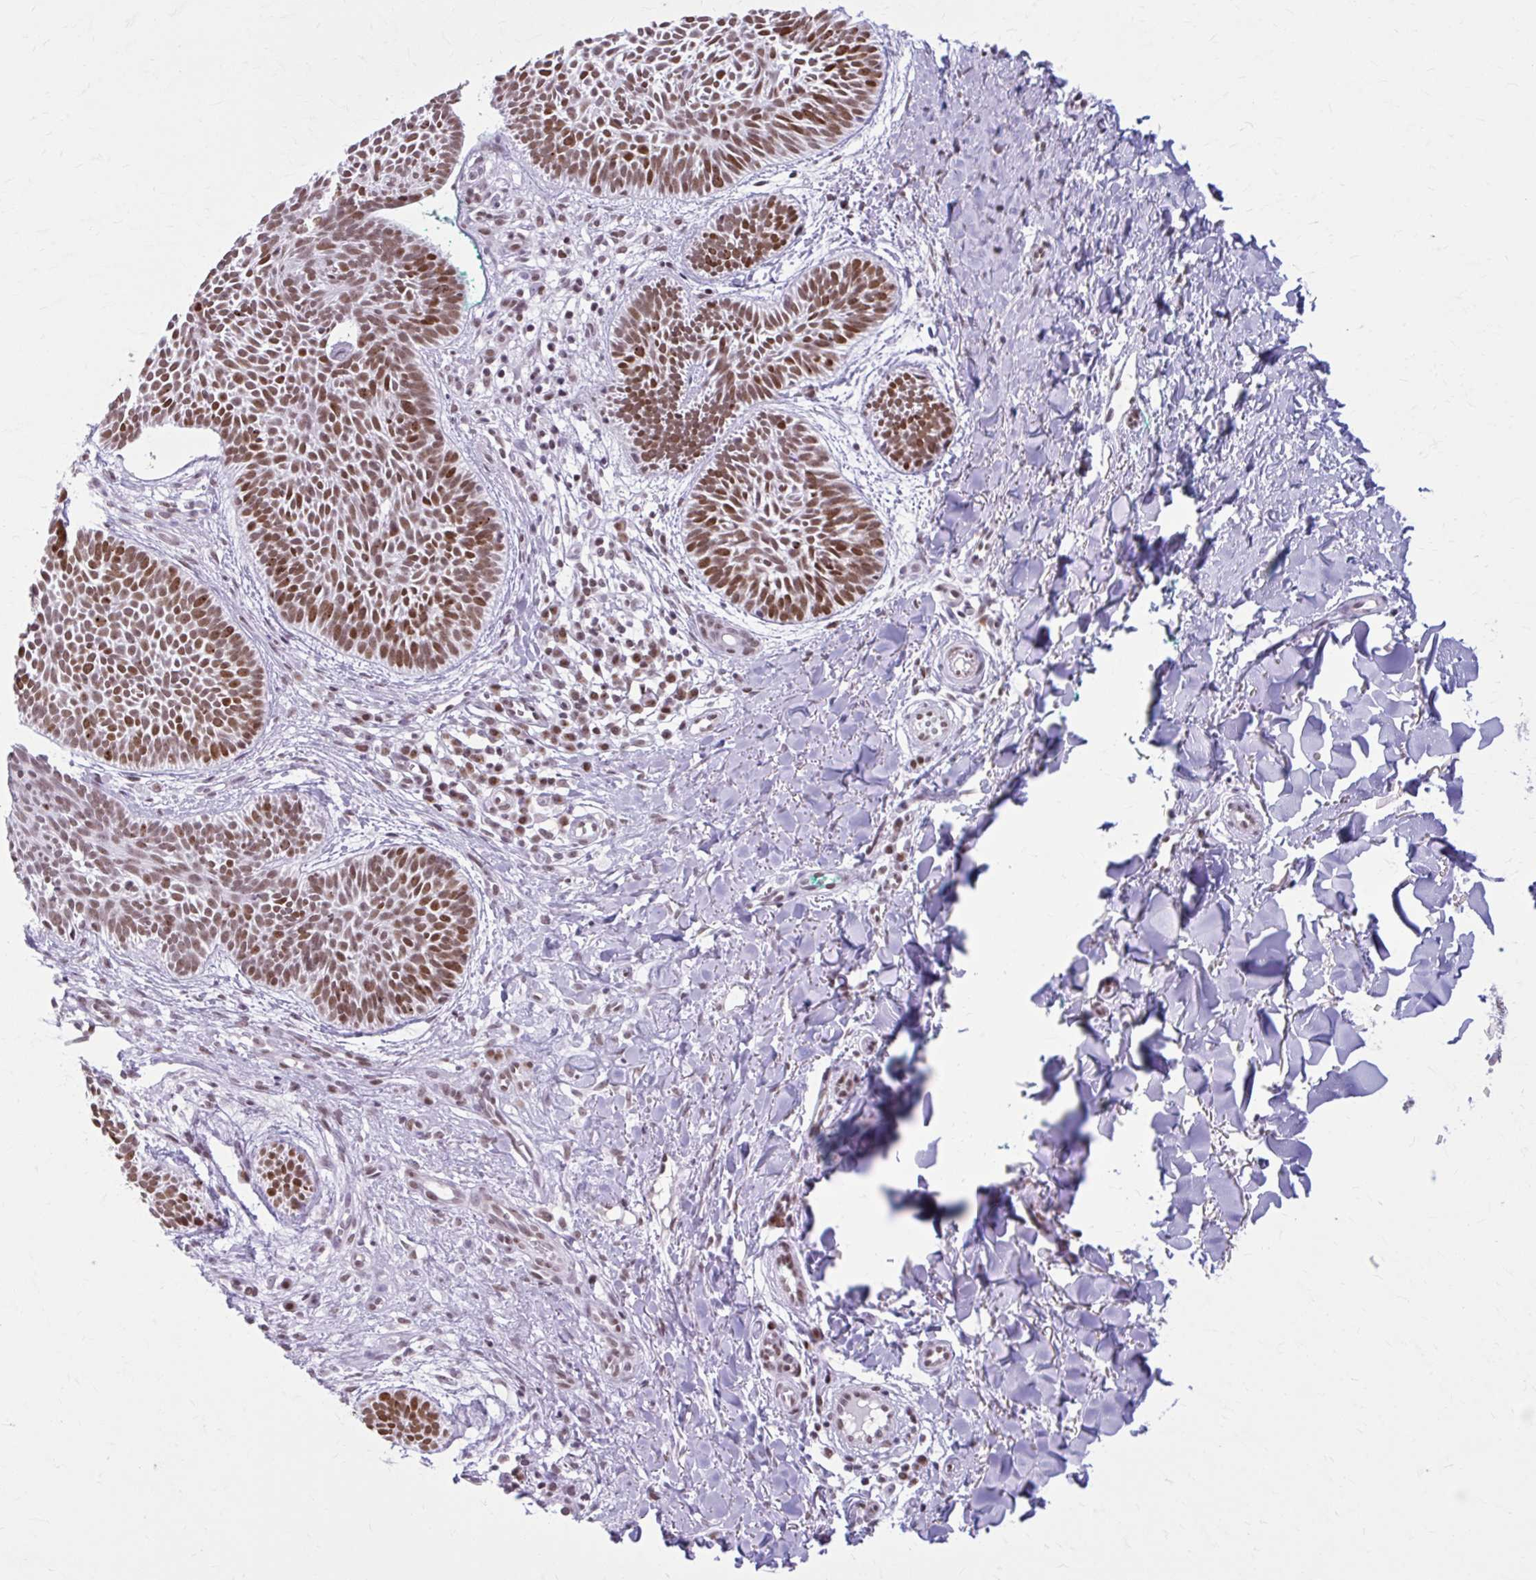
{"staining": {"intensity": "moderate", "quantity": ">75%", "location": "nuclear"}, "tissue": "skin cancer", "cell_type": "Tumor cells", "image_type": "cancer", "snomed": [{"axis": "morphology", "description": "Basal cell carcinoma"}, {"axis": "topography", "description": "Skin"}], "caption": "Brown immunohistochemical staining in basal cell carcinoma (skin) exhibits moderate nuclear positivity in approximately >75% of tumor cells.", "gene": "PABIR1", "patient": {"sex": "male", "age": 49}}